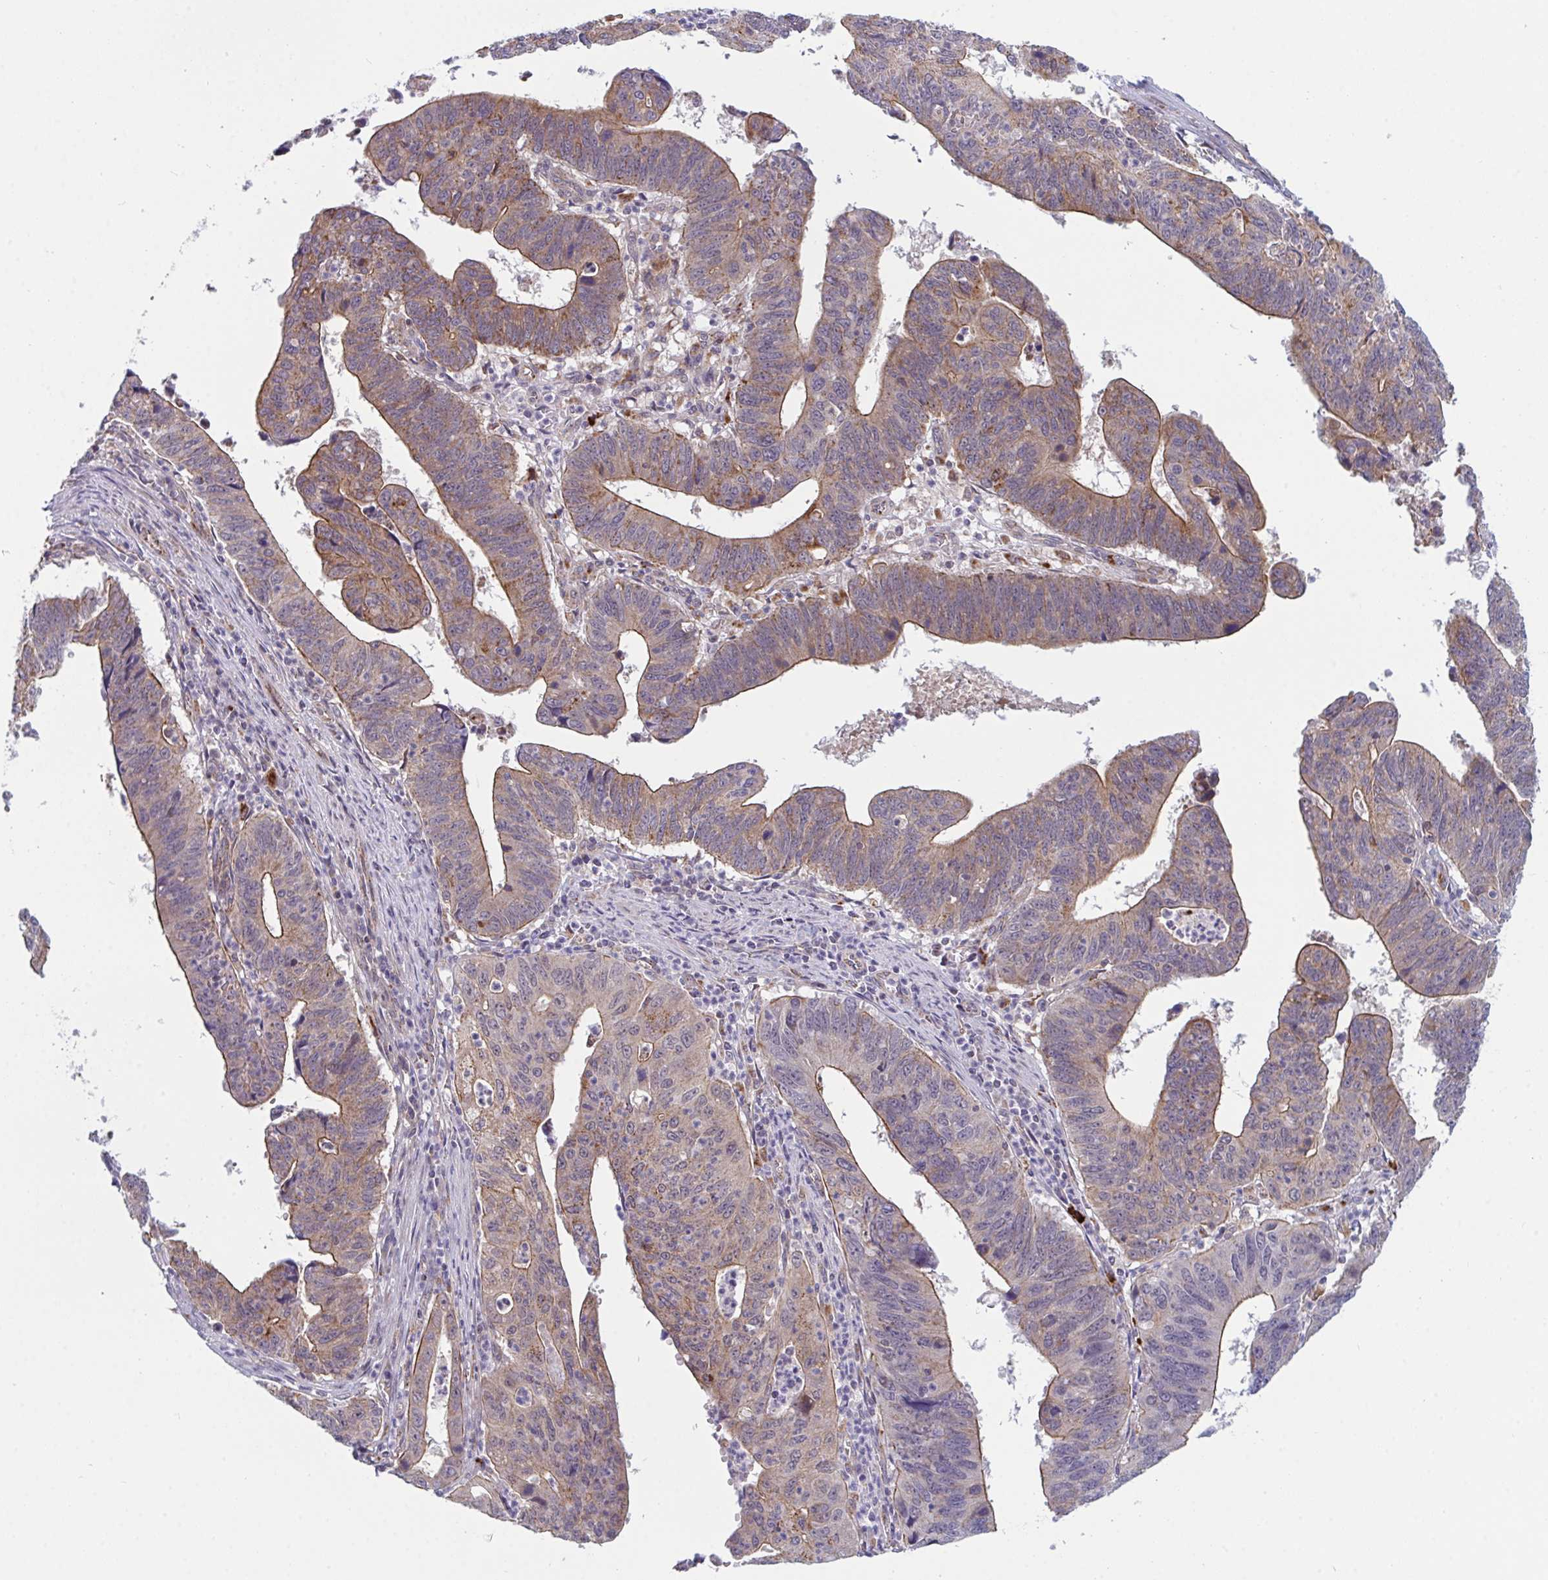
{"staining": {"intensity": "moderate", "quantity": "25%-75%", "location": "cytoplasmic/membranous"}, "tissue": "stomach cancer", "cell_type": "Tumor cells", "image_type": "cancer", "snomed": [{"axis": "morphology", "description": "Adenocarcinoma, NOS"}, {"axis": "topography", "description": "Stomach"}], "caption": "Moderate cytoplasmic/membranous expression is identified in approximately 25%-75% of tumor cells in stomach cancer (adenocarcinoma). The staining was performed using DAB, with brown indicating positive protein expression. Nuclei are stained blue with hematoxylin.", "gene": "XAF1", "patient": {"sex": "male", "age": 59}}